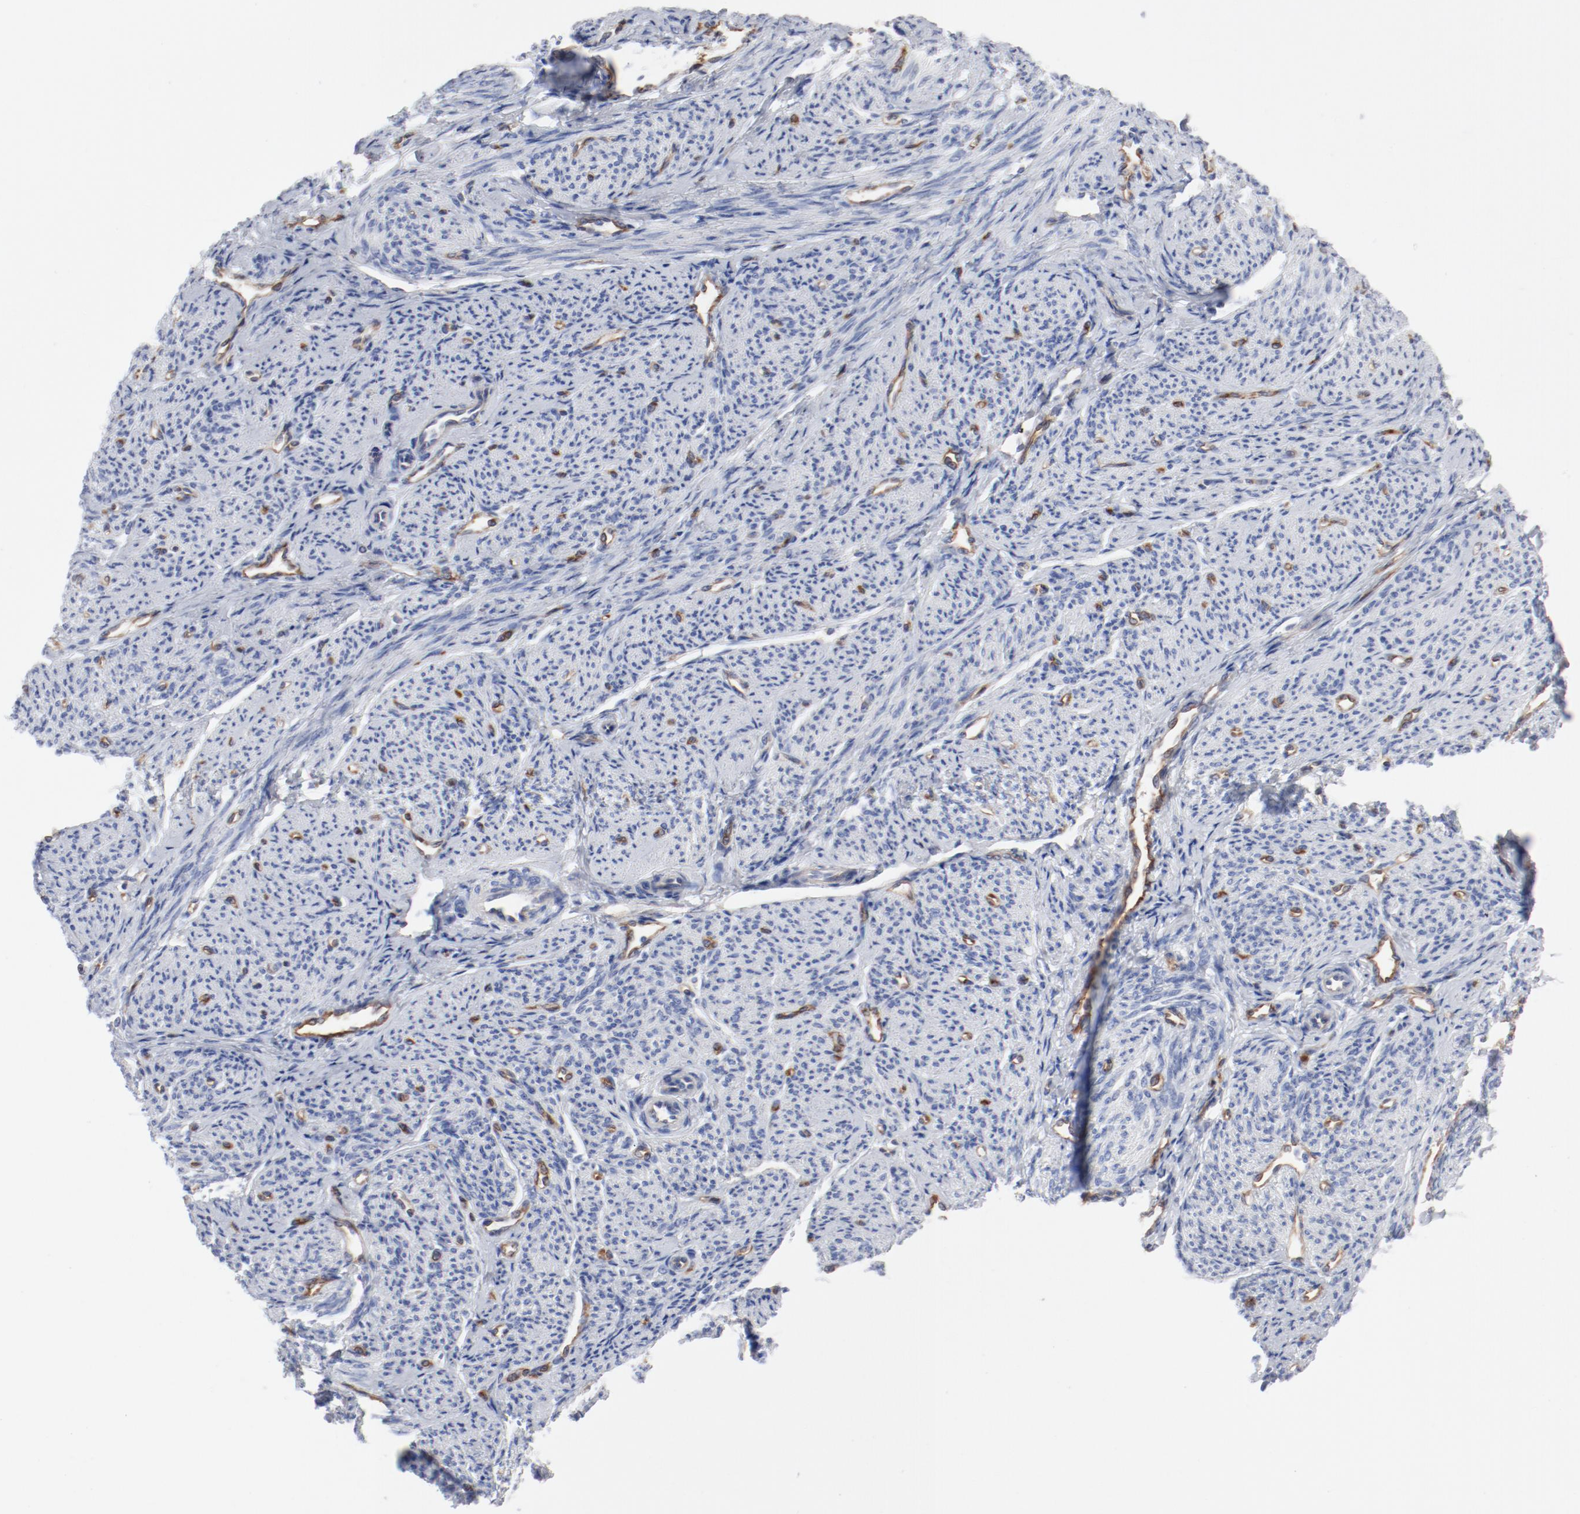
{"staining": {"intensity": "negative", "quantity": "none", "location": "none"}, "tissue": "smooth muscle", "cell_type": "Smooth muscle cells", "image_type": "normal", "snomed": [{"axis": "morphology", "description": "Normal tissue, NOS"}, {"axis": "topography", "description": "Smooth muscle"}], "caption": "Smooth muscle cells show no significant positivity in unremarkable smooth muscle. (DAB immunohistochemistry (IHC) with hematoxylin counter stain).", "gene": "SHANK3", "patient": {"sex": "female", "age": 65}}